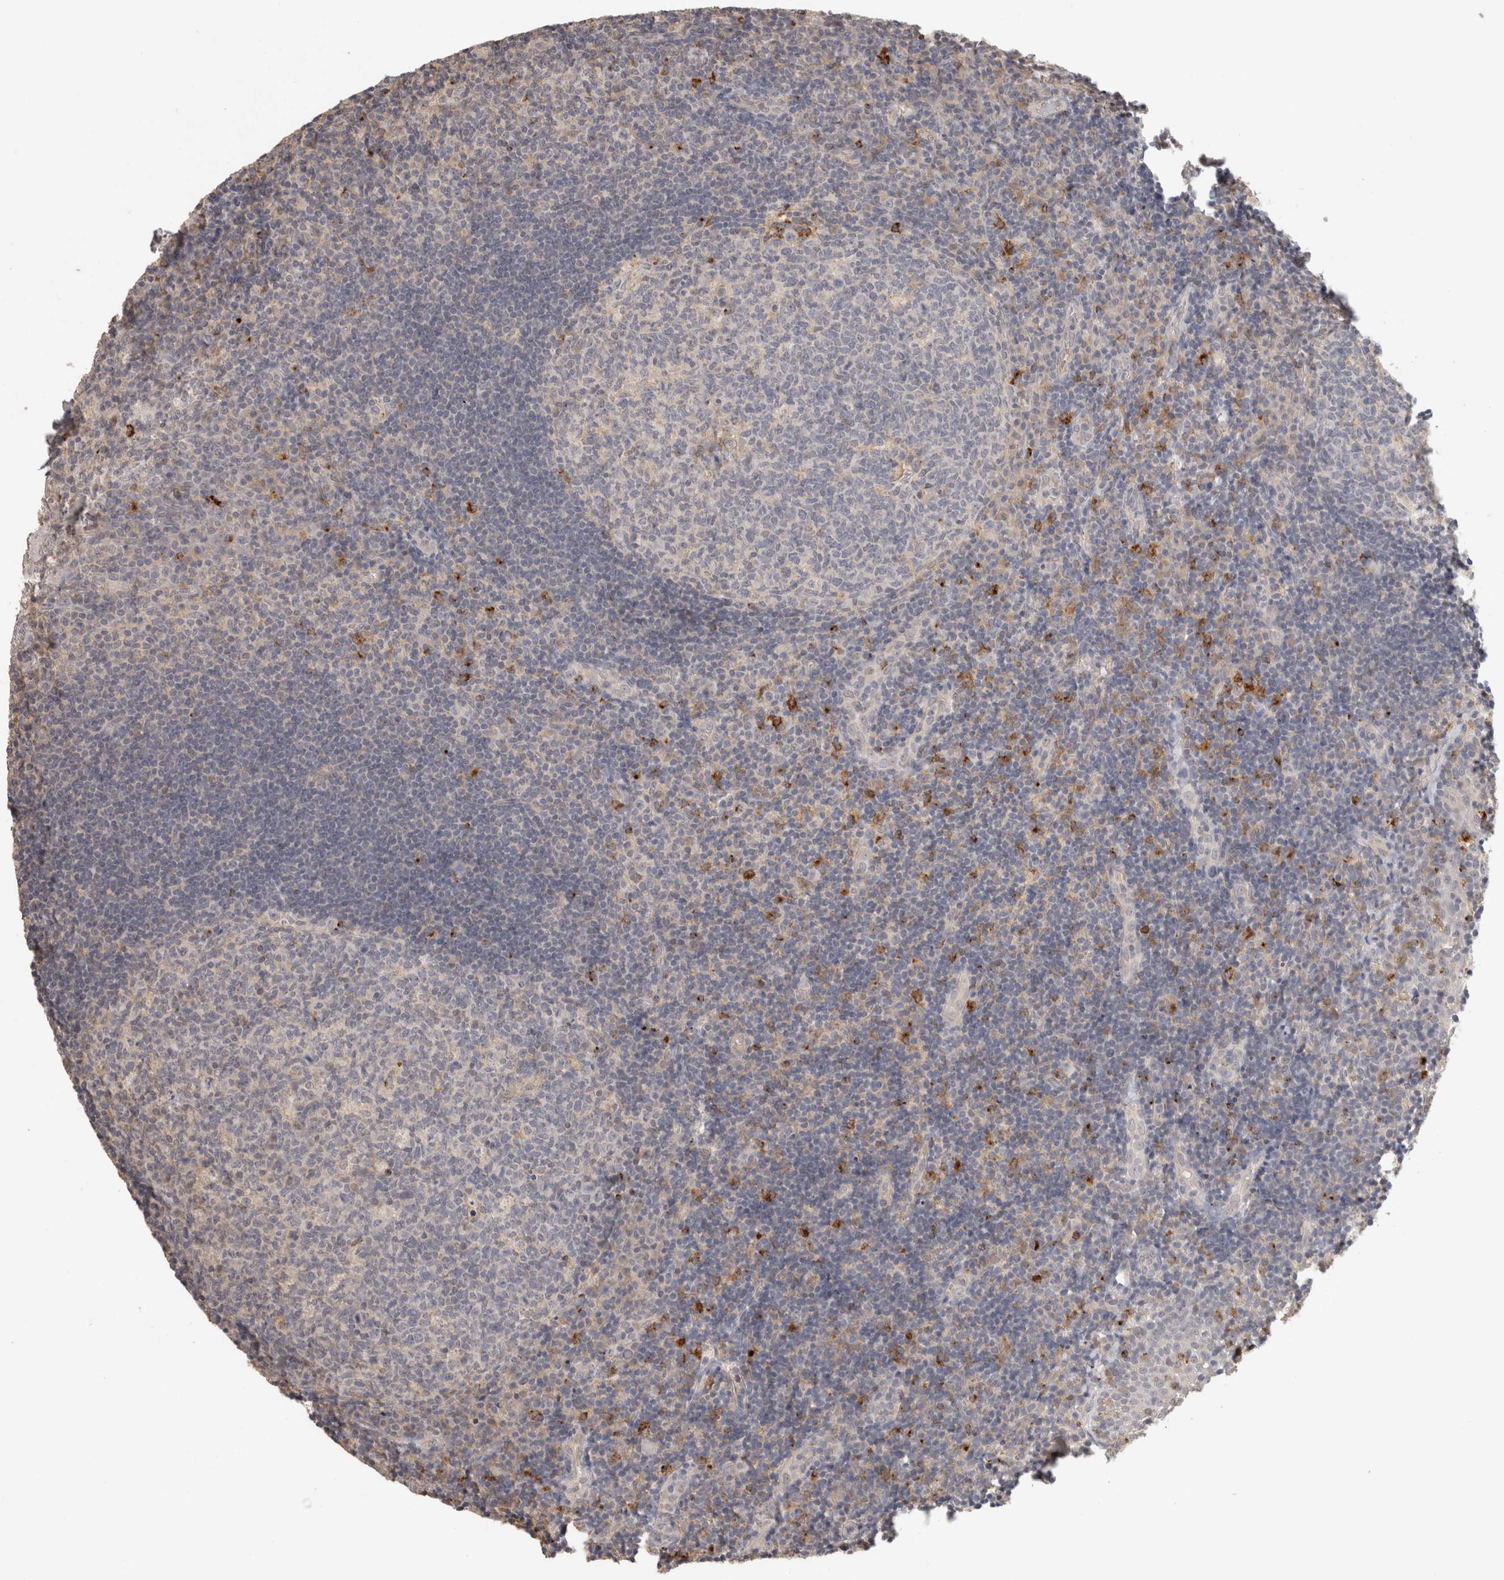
{"staining": {"intensity": "negative", "quantity": "none", "location": "none"}, "tissue": "tonsil", "cell_type": "Germinal center cells", "image_type": "normal", "snomed": [{"axis": "morphology", "description": "Normal tissue, NOS"}, {"axis": "topography", "description": "Tonsil"}], "caption": "This photomicrograph is of benign tonsil stained with immunohistochemistry to label a protein in brown with the nuclei are counter-stained blue. There is no positivity in germinal center cells. (DAB (3,3'-diaminobenzidine) IHC, high magnification).", "gene": "HAVCR2", "patient": {"sex": "female", "age": 40}}